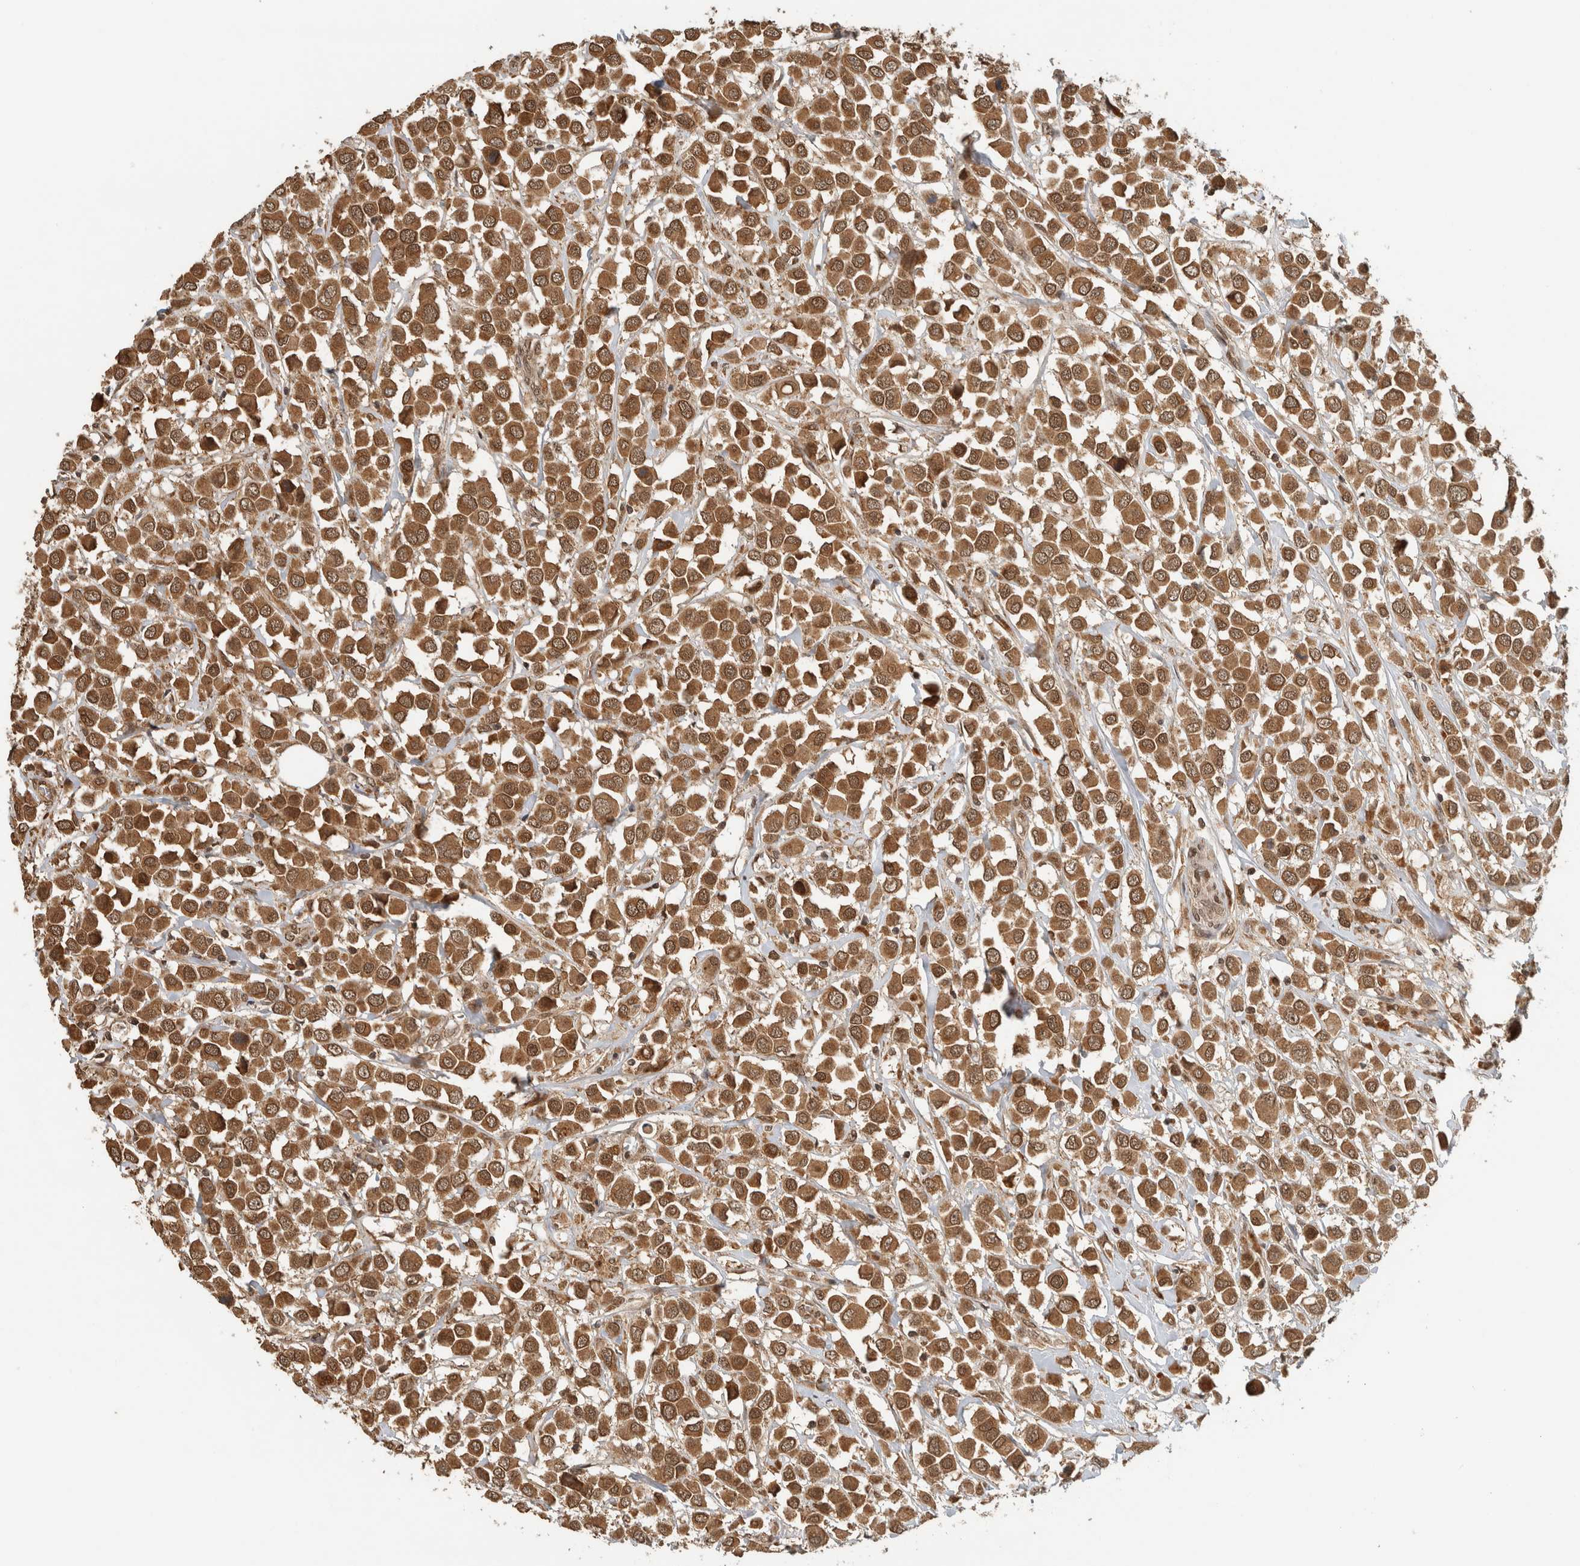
{"staining": {"intensity": "strong", "quantity": ">75%", "location": "cytoplasmic/membranous,nuclear"}, "tissue": "breast cancer", "cell_type": "Tumor cells", "image_type": "cancer", "snomed": [{"axis": "morphology", "description": "Duct carcinoma"}, {"axis": "topography", "description": "Breast"}], "caption": "Strong cytoplasmic/membranous and nuclear staining for a protein is identified in about >75% of tumor cells of breast cancer (intraductal carcinoma) using immunohistochemistry (IHC).", "gene": "C1orf21", "patient": {"sex": "female", "age": 61}}